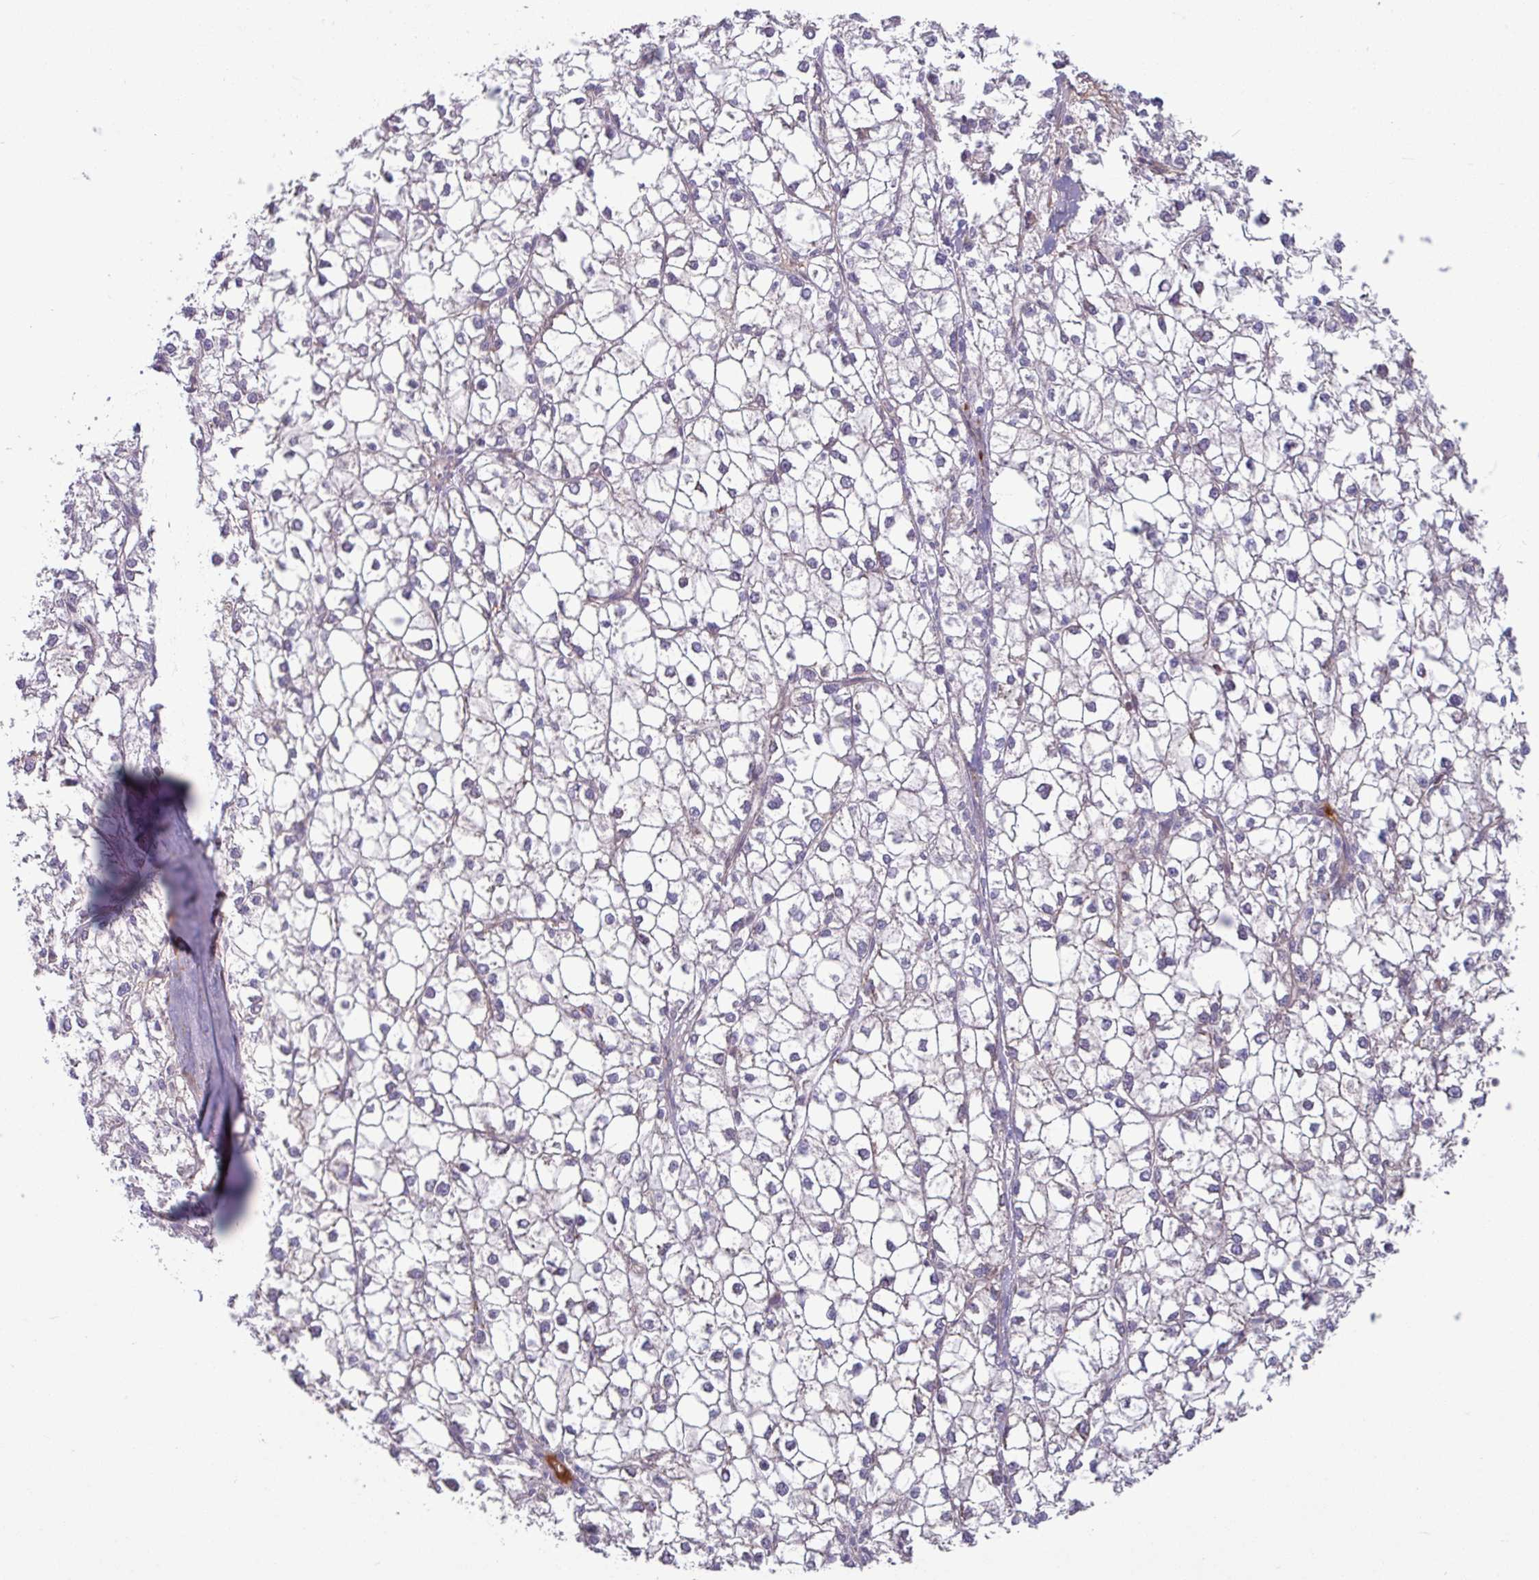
{"staining": {"intensity": "negative", "quantity": "none", "location": "none"}, "tissue": "liver cancer", "cell_type": "Tumor cells", "image_type": "cancer", "snomed": [{"axis": "morphology", "description": "Carcinoma, Hepatocellular, NOS"}, {"axis": "topography", "description": "Liver"}], "caption": "Hepatocellular carcinoma (liver) was stained to show a protein in brown. There is no significant positivity in tumor cells.", "gene": "B4GALNT4", "patient": {"sex": "female", "age": 43}}